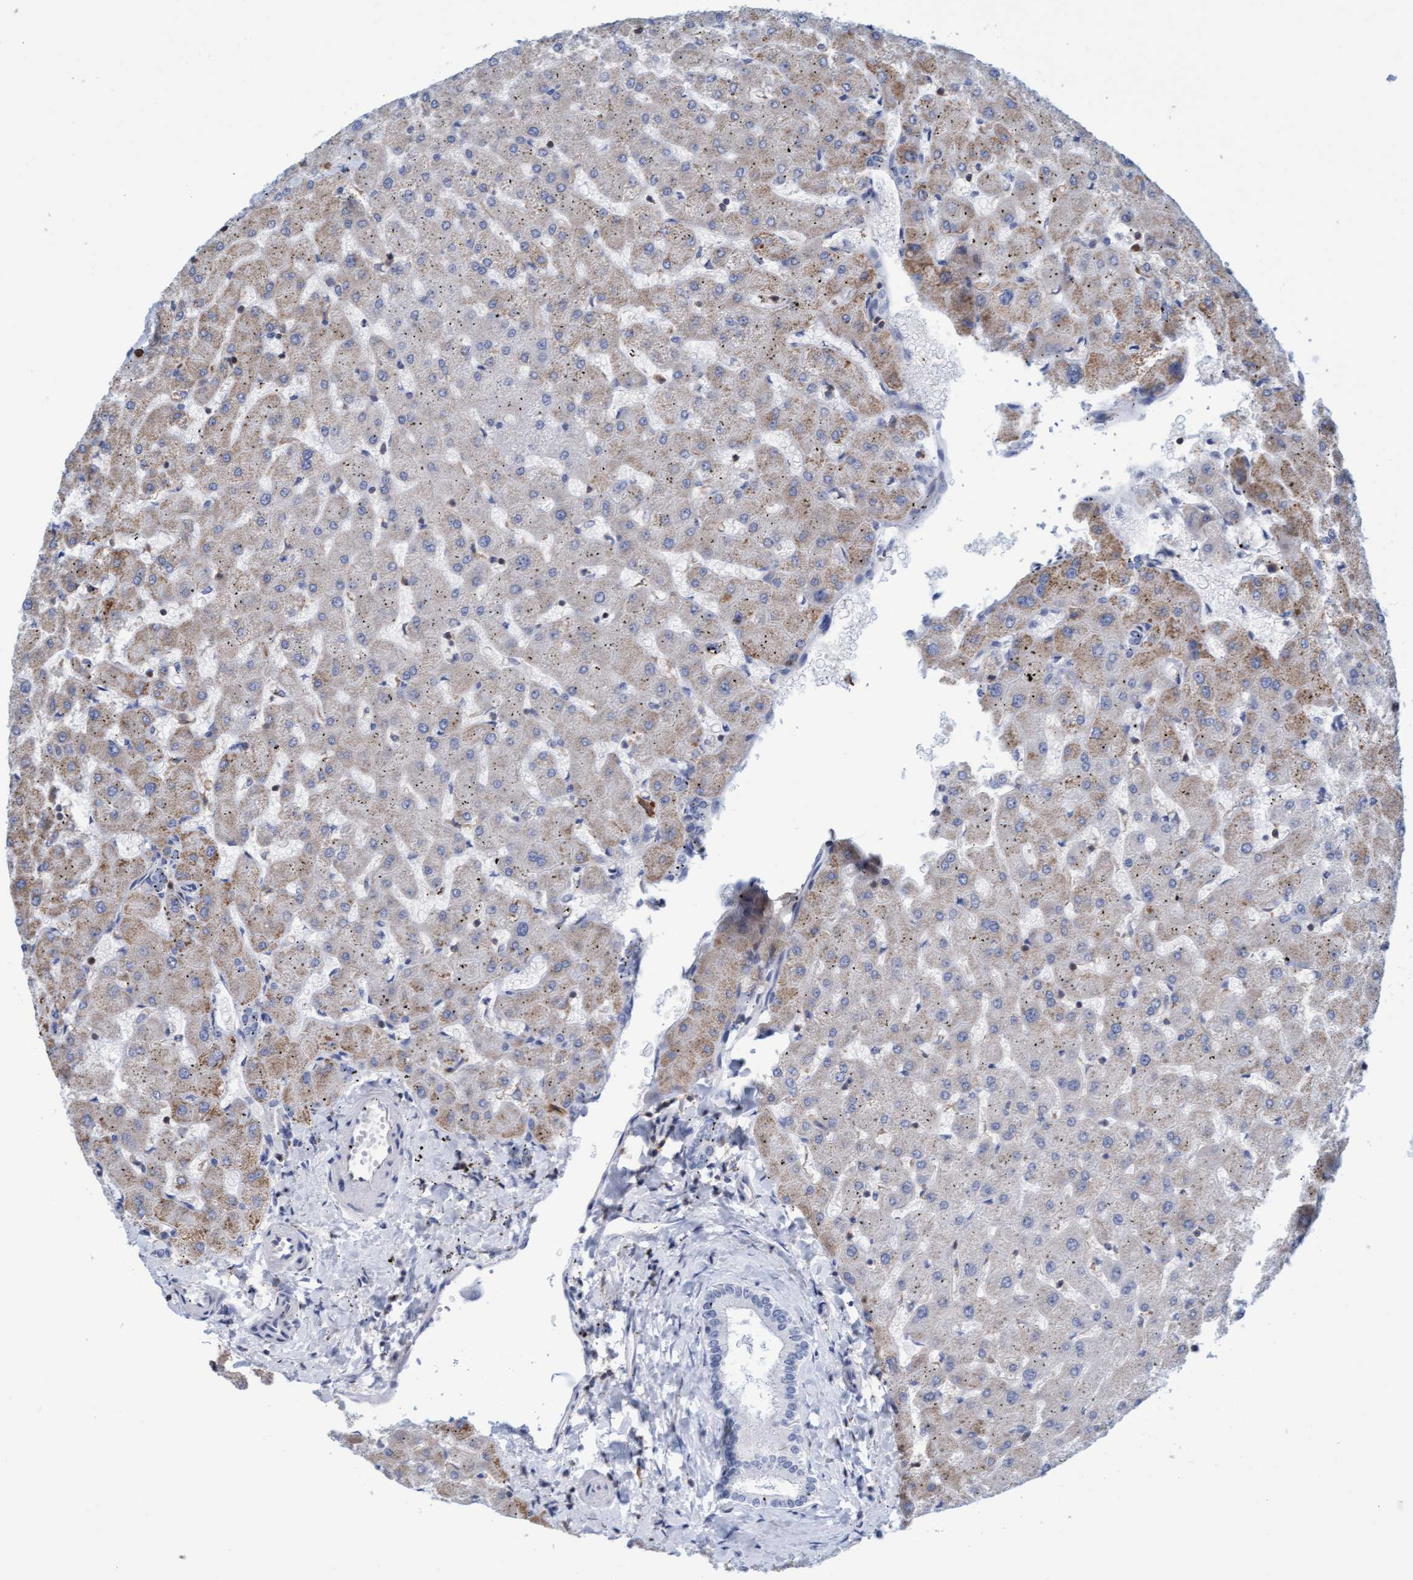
{"staining": {"intensity": "negative", "quantity": "none", "location": "none"}, "tissue": "liver", "cell_type": "Cholangiocytes", "image_type": "normal", "snomed": [{"axis": "morphology", "description": "Normal tissue, NOS"}, {"axis": "topography", "description": "Liver"}], "caption": "Immunohistochemistry of normal liver demonstrates no expression in cholangiocytes.", "gene": "FNBP1", "patient": {"sex": "female", "age": 63}}